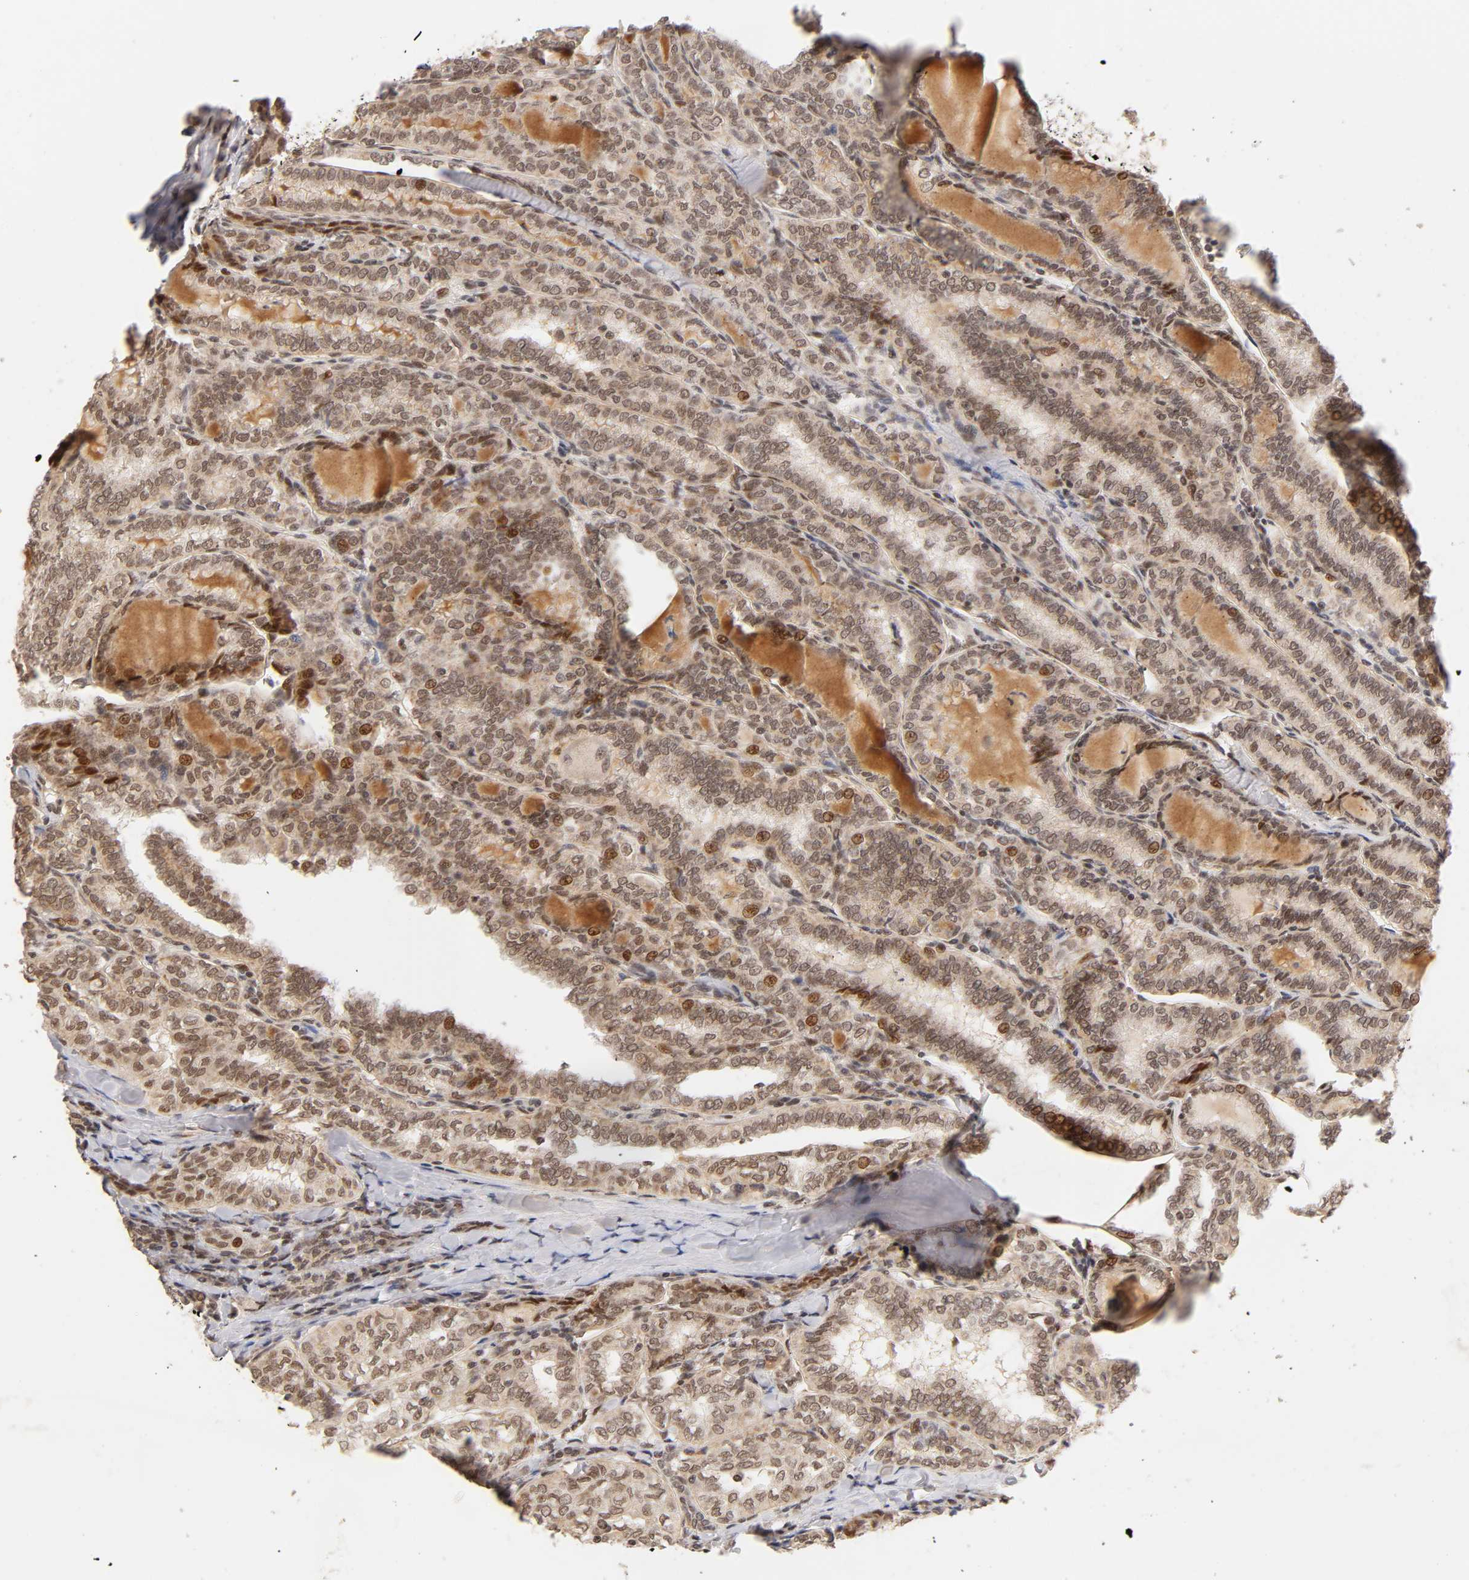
{"staining": {"intensity": "moderate", "quantity": ">75%", "location": "cytoplasmic/membranous,nuclear"}, "tissue": "thyroid cancer", "cell_type": "Tumor cells", "image_type": "cancer", "snomed": [{"axis": "morphology", "description": "Papillary adenocarcinoma, NOS"}, {"axis": "topography", "description": "Thyroid gland"}], "caption": "Thyroid papillary adenocarcinoma tissue exhibits moderate cytoplasmic/membranous and nuclear staining in about >75% of tumor cells, visualized by immunohistochemistry.", "gene": "TAF10", "patient": {"sex": "female", "age": 30}}